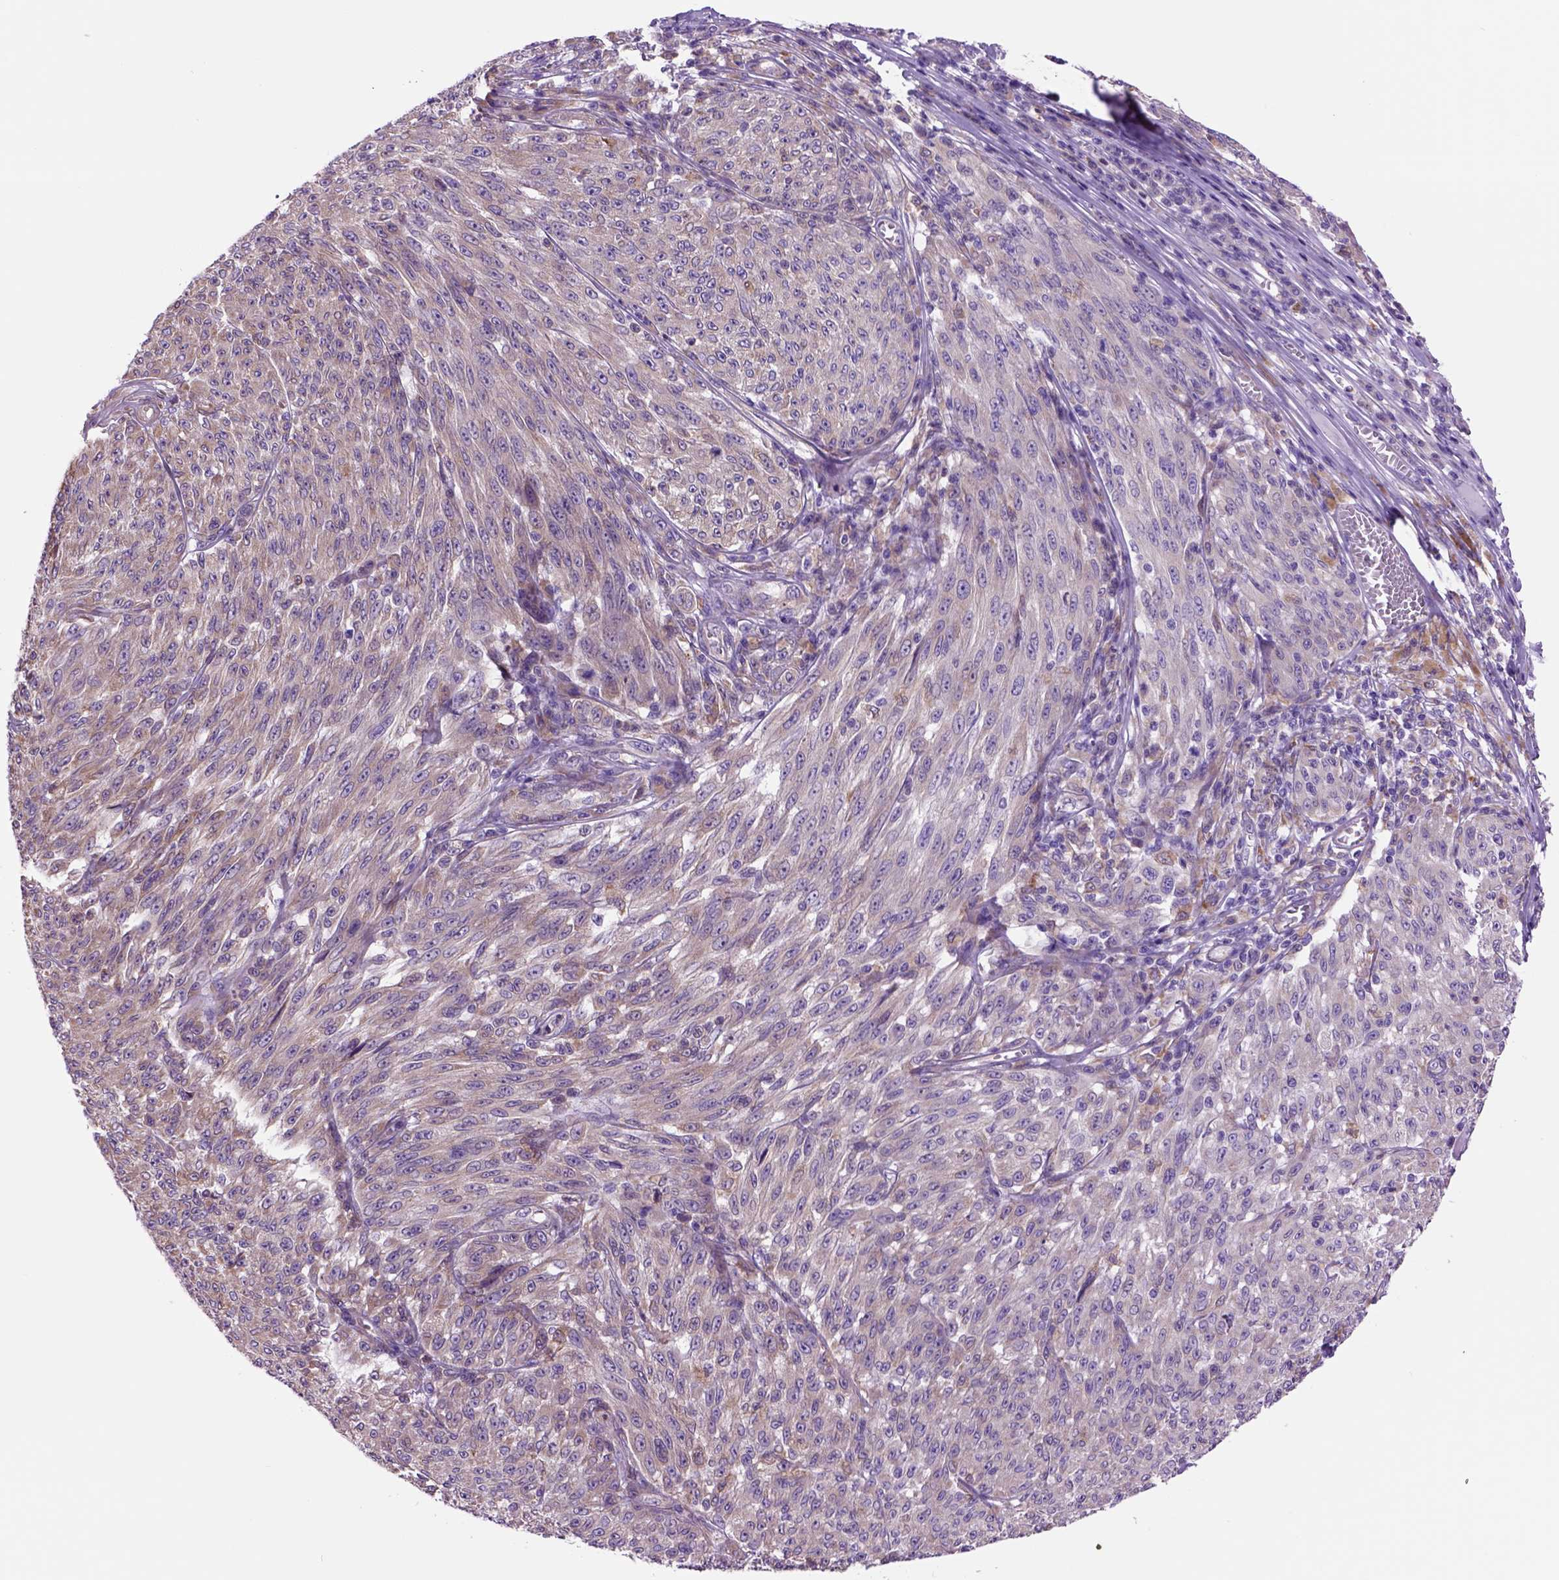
{"staining": {"intensity": "weak", "quantity": "25%-75%", "location": "cytoplasmic/membranous"}, "tissue": "melanoma", "cell_type": "Tumor cells", "image_type": "cancer", "snomed": [{"axis": "morphology", "description": "Malignant melanoma, NOS"}, {"axis": "topography", "description": "Skin"}], "caption": "Immunohistochemistry (IHC) photomicrograph of neoplastic tissue: human malignant melanoma stained using IHC shows low levels of weak protein expression localized specifically in the cytoplasmic/membranous of tumor cells, appearing as a cytoplasmic/membranous brown color.", "gene": "PIAS3", "patient": {"sex": "male", "age": 85}}